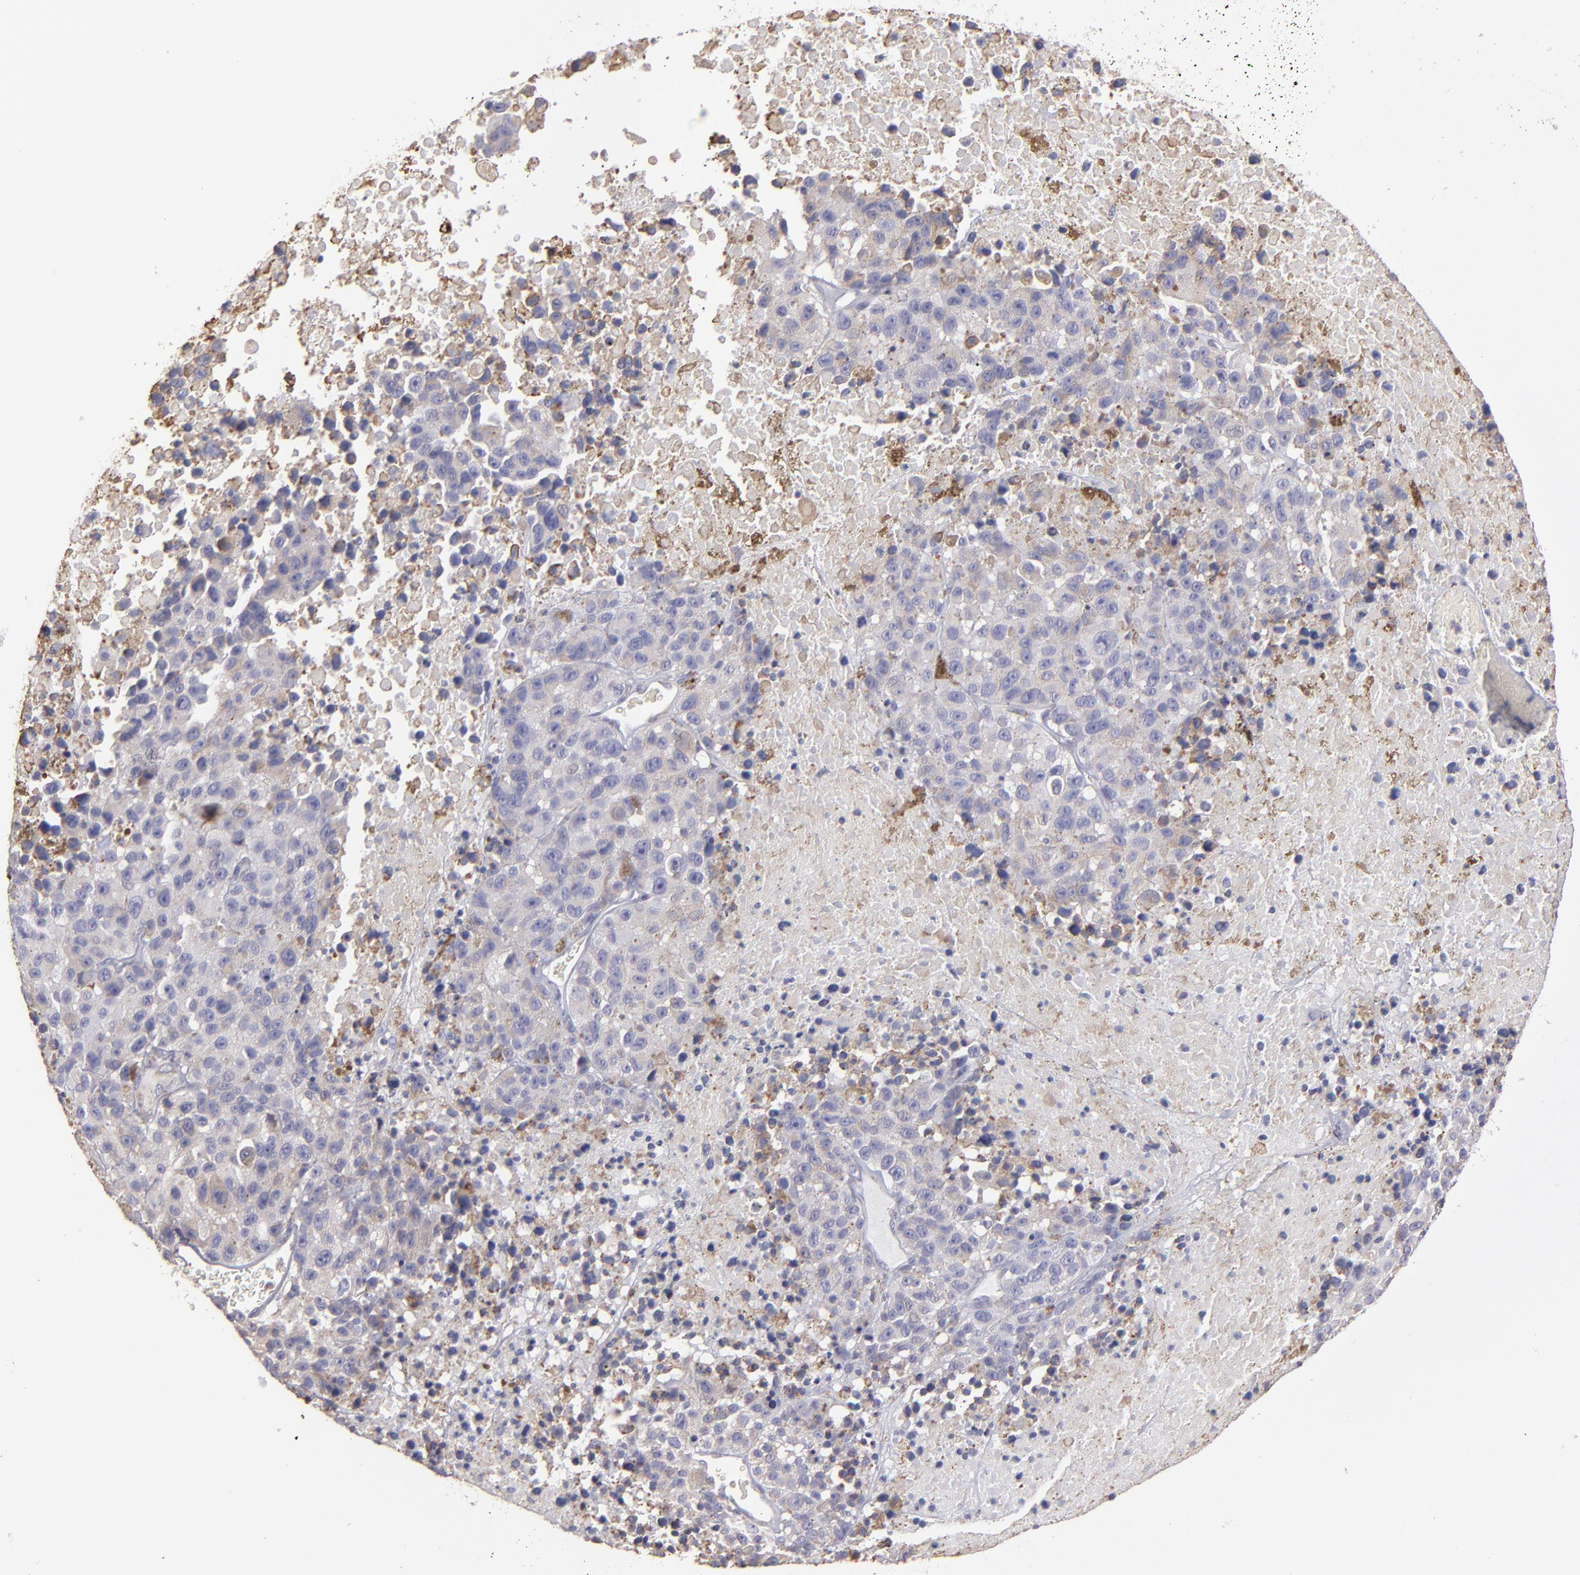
{"staining": {"intensity": "weak", "quantity": "25%-75%", "location": "cytoplasmic/membranous"}, "tissue": "melanoma", "cell_type": "Tumor cells", "image_type": "cancer", "snomed": [{"axis": "morphology", "description": "Malignant melanoma, Metastatic site"}, {"axis": "topography", "description": "Cerebral cortex"}], "caption": "A brown stain shows weak cytoplasmic/membranous positivity of a protein in human melanoma tumor cells.", "gene": "CALR", "patient": {"sex": "female", "age": 52}}